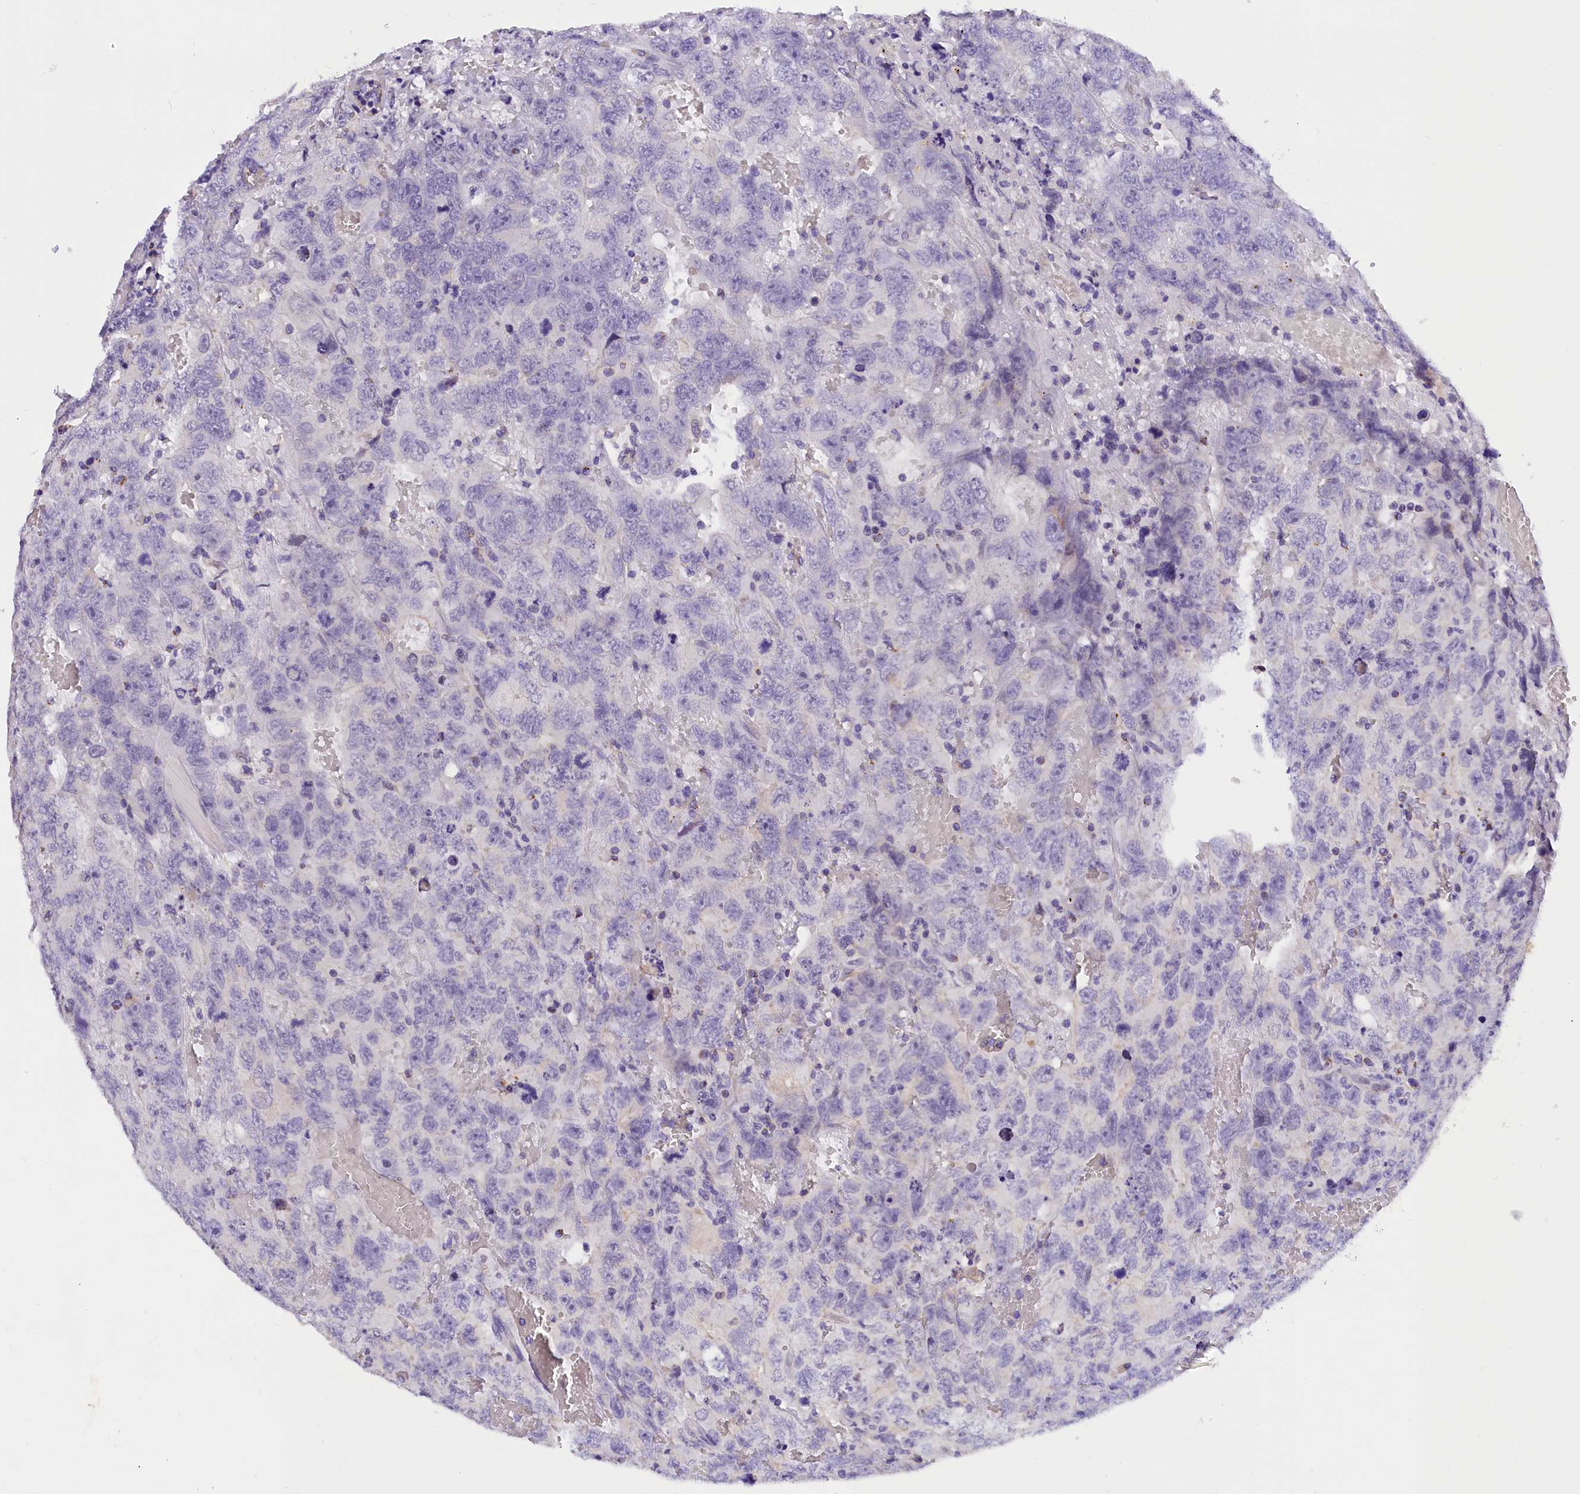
{"staining": {"intensity": "negative", "quantity": "none", "location": "none"}, "tissue": "testis cancer", "cell_type": "Tumor cells", "image_type": "cancer", "snomed": [{"axis": "morphology", "description": "Carcinoma, Embryonal, NOS"}, {"axis": "topography", "description": "Testis"}], "caption": "This is a image of IHC staining of testis embryonal carcinoma, which shows no expression in tumor cells.", "gene": "ABAT", "patient": {"sex": "male", "age": 45}}